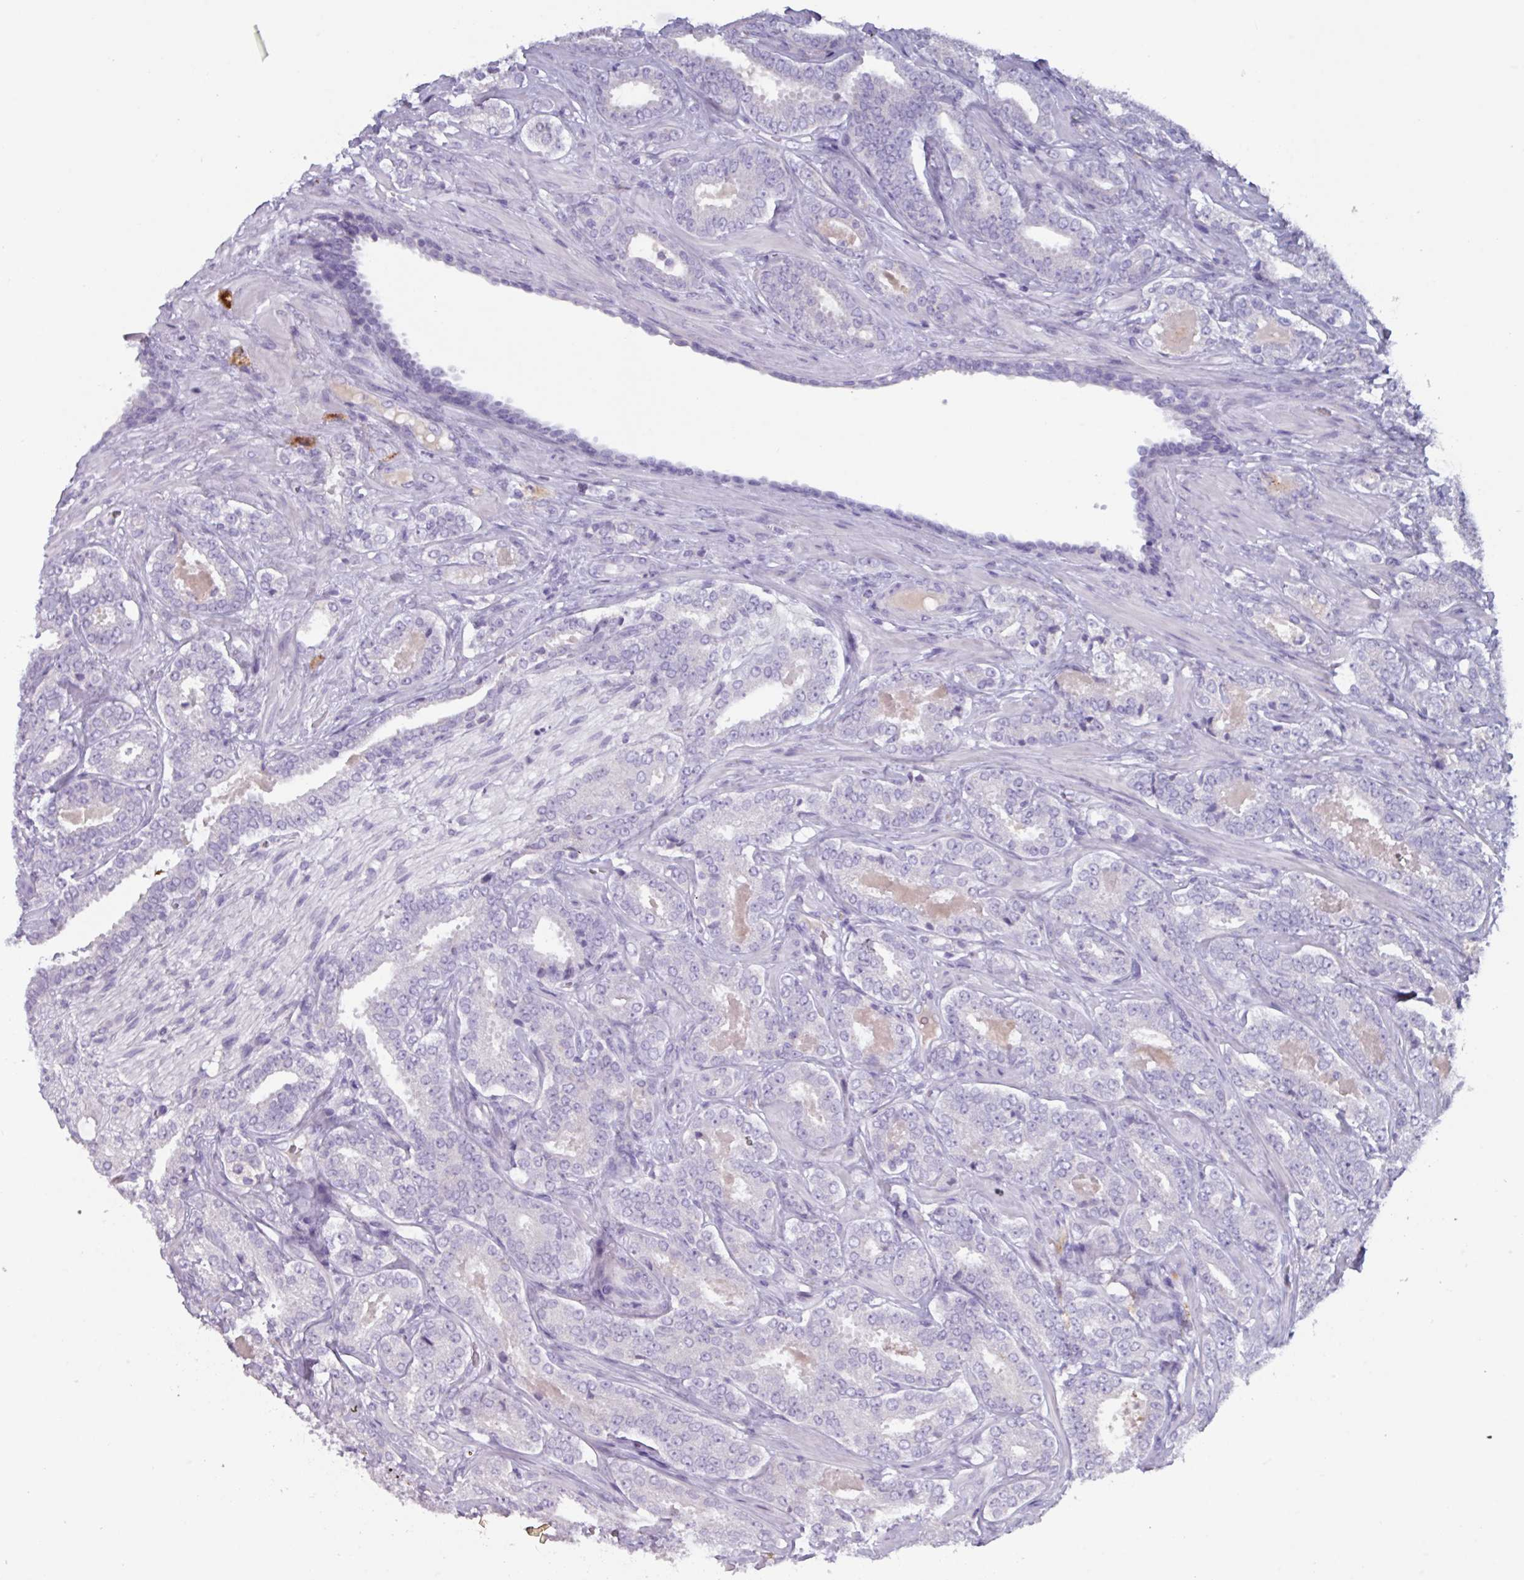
{"staining": {"intensity": "negative", "quantity": "none", "location": "none"}, "tissue": "prostate cancer", "cell_type": "Tumor cells", "image_type": "cancer", "snomed": [{"axis": "morphology", "description": "Adenocarcinoma, High grade"}, {"axis": "topography", "description": "Prostate"}], "caption": "High magnification brightfield microscopy of adenocarcinoma (high-grade) (prostate) stained with DAB (brown) and counterstained with hematoxylin (blue): tumor cells show no significant positivity. (DAB immunohistochemistry (IHC) visualized using brightfield microscopy, high magnification).", "gene": "OR2T10", "patient": {"sex": "male", "age": 65}}